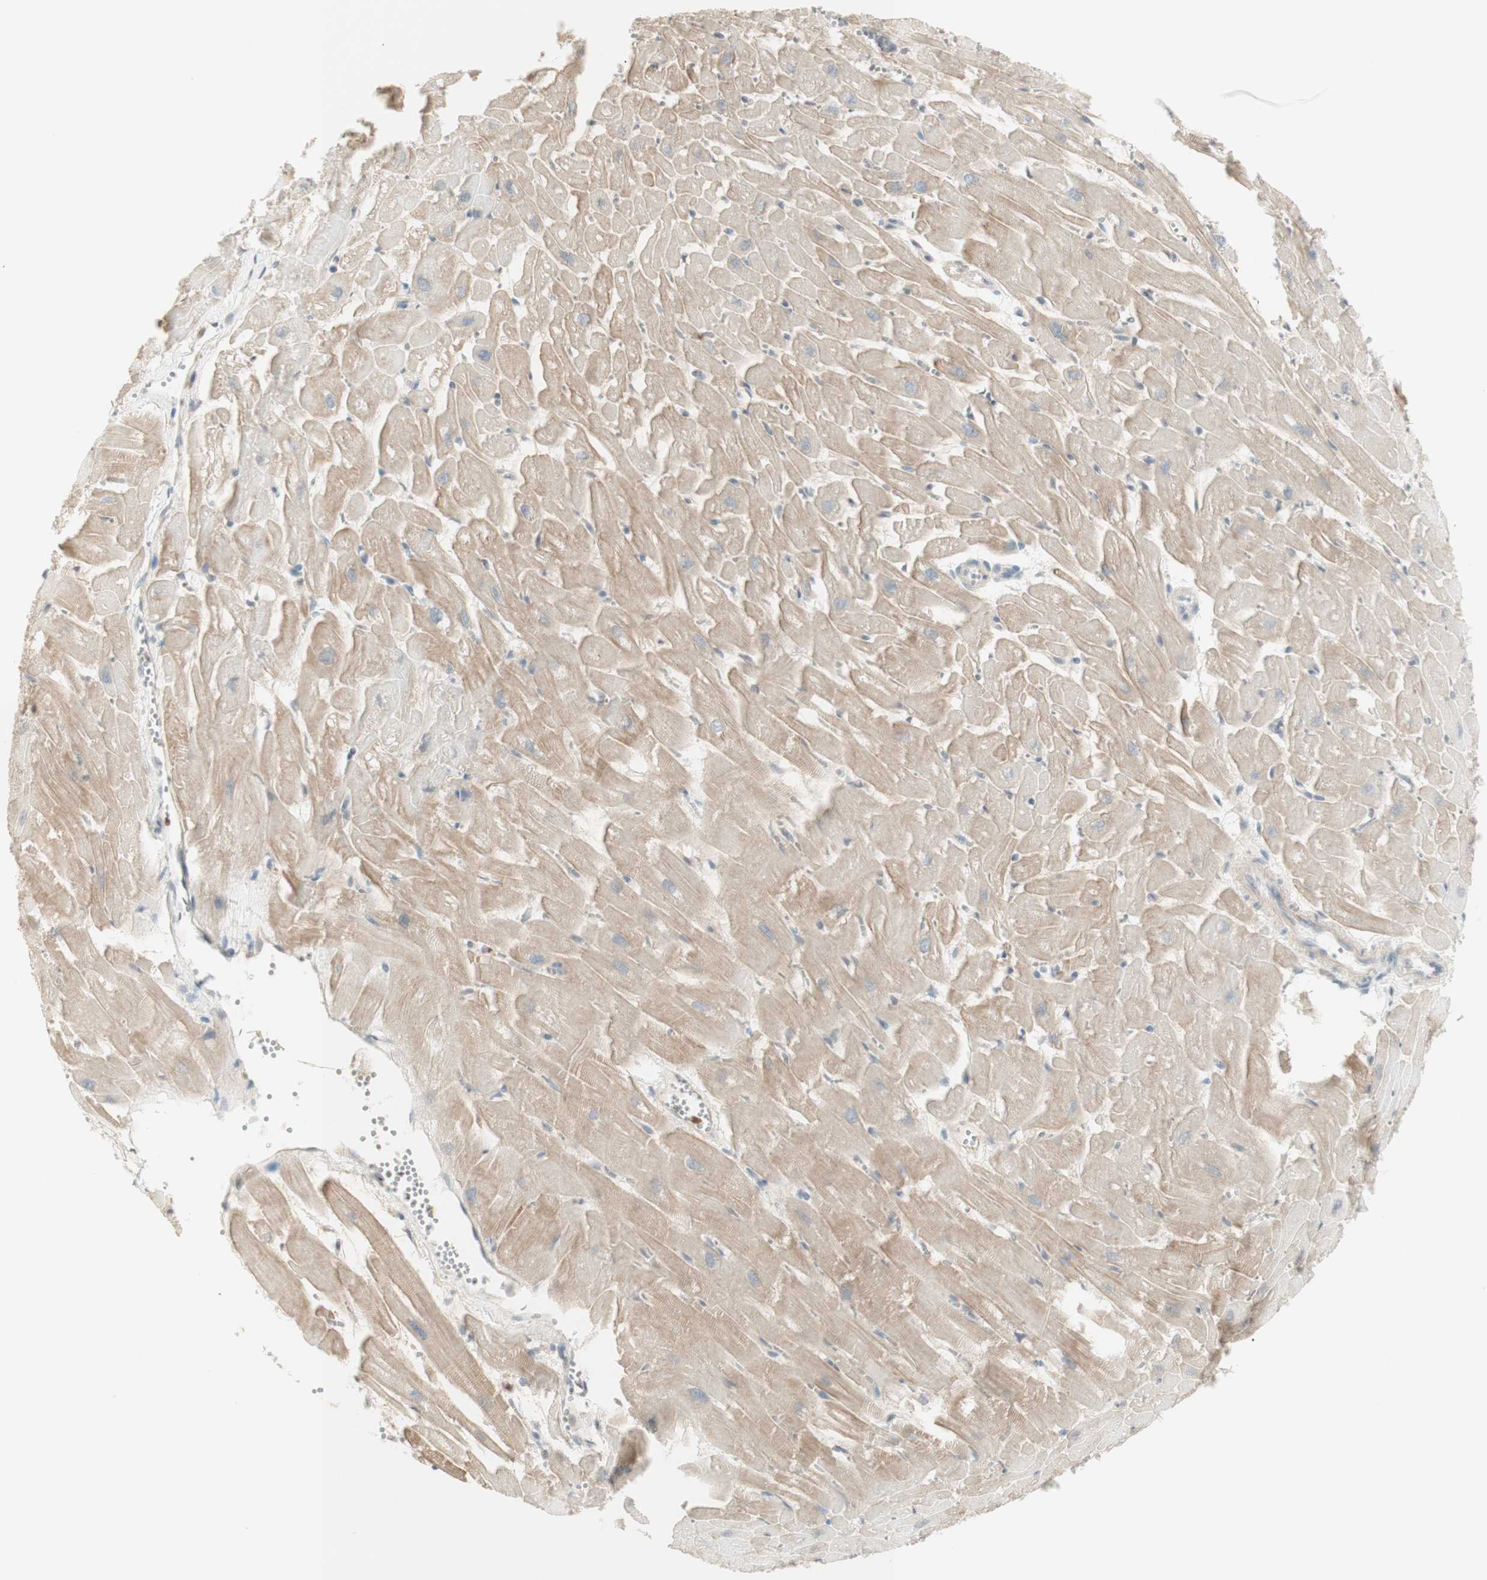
{"staining": {"intensity": "weak", "quantity": "25%-75%", "location": "cytoplasmic/membranous"}, "tissue": "heart muscle", "cell_type": "Cardiomyocytes", "image_type": "normal", "snomed": [{"axis": "morphology", "description": "Normal tissue, NOS"}, {"axis": "topography", "description": "Heart"}], "caption": "IHC histopathology image of unremarkable heart muscle: heart muscle stained using IHC exhibits low levels of weak protein expression localized specifically in the cytoplasmic/membranous of cardiomyocytes, appearing as a cytoplasmic/membranous brown color.", "gene": "NID1", "patient": {"sex": "female", "age": 19}}